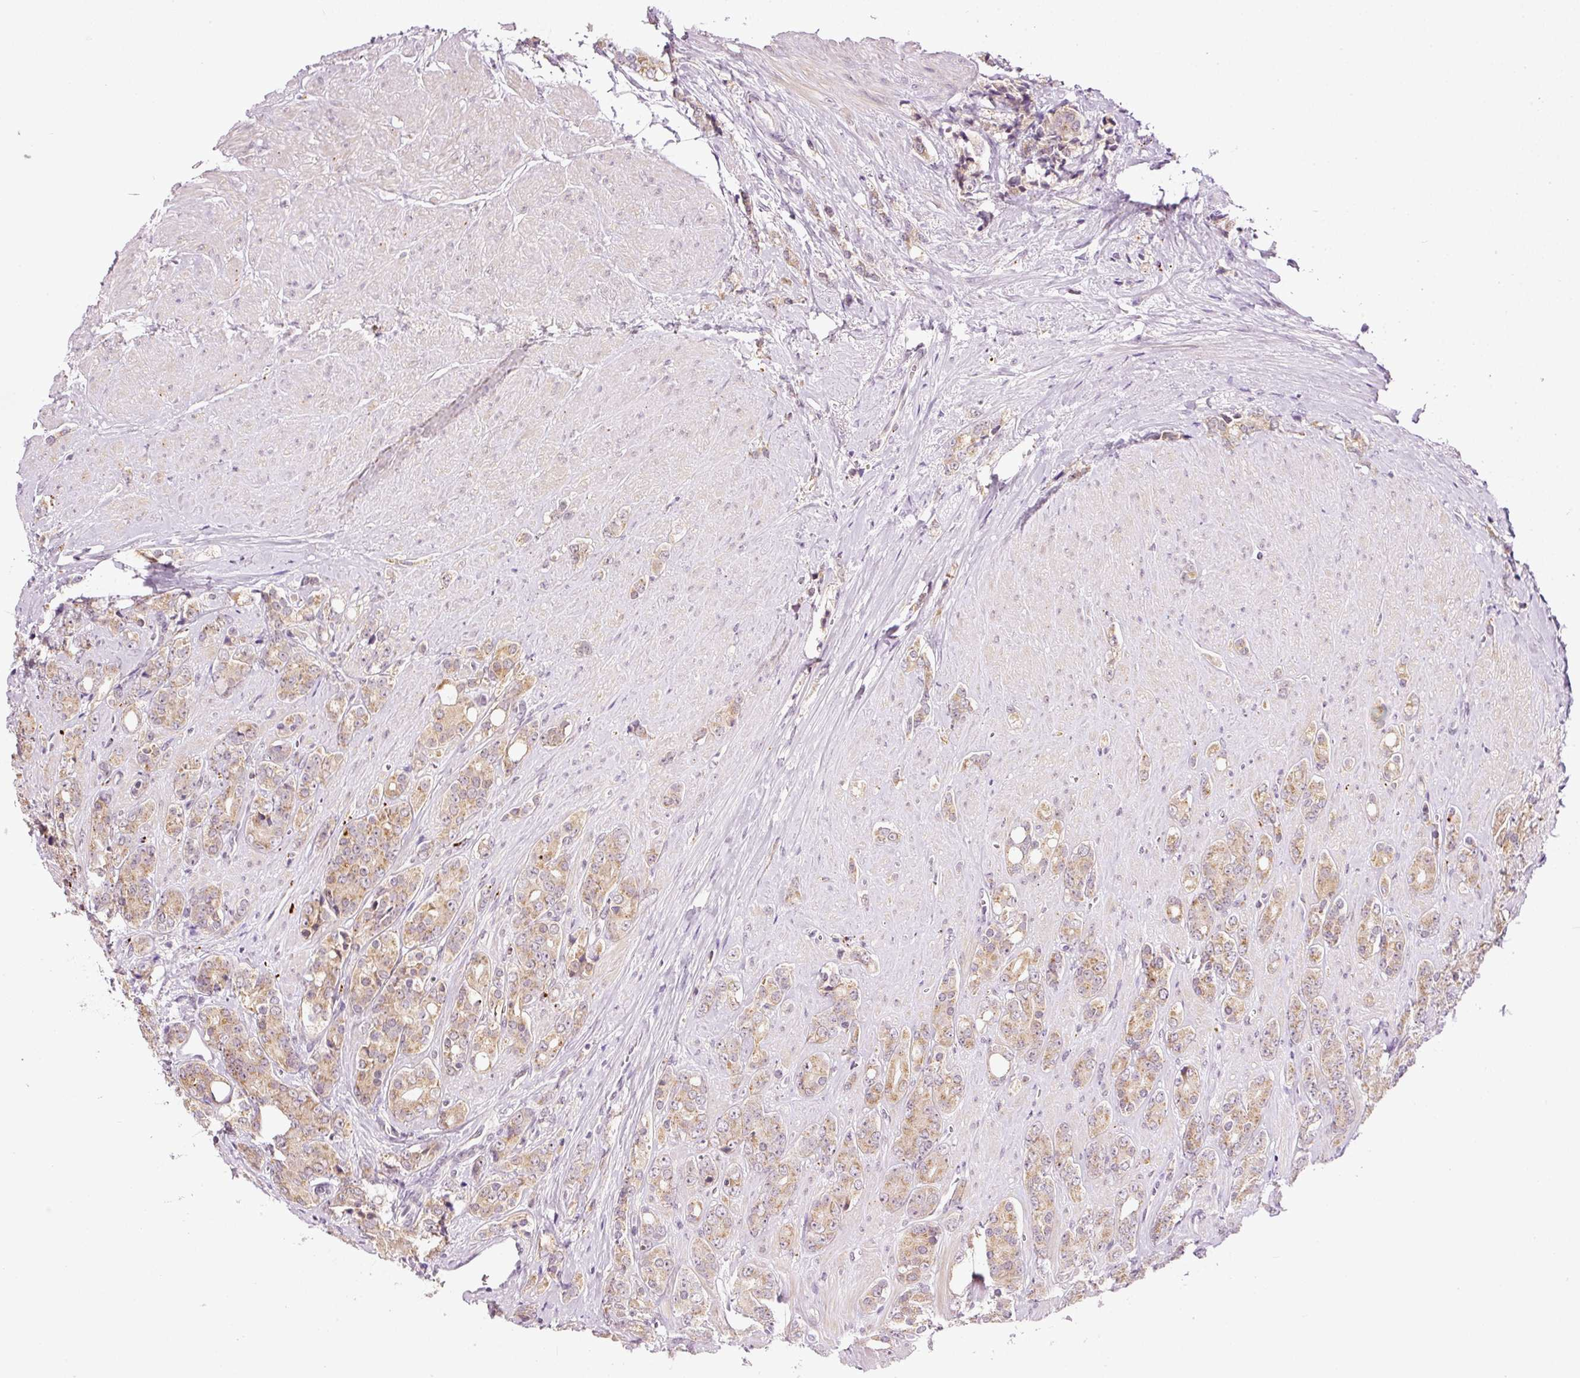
{"staining": {"intensity": "weak", "quantity": ">75%", "location": "cytoplasmic/membranous"}, "tissue": "prostate cancer", "cell_type": "Tumor cells", "image_type": "cancer", "snomed": [{"axis": "morphology", "description": "Adenocarcinoma, High grade"}, {"axis": "topography", "description": "Prostate"}], "caption": "Immunohistochemistry image of neoplastic tissue: human high-grade adenocarcinoma (prostate) stained using immunohistochemistry (IHC) displays low levels of weak protein expression localized specifically in the cytoplasmic/membranous of tumor cells, appearing as a cytoplasmic/membranous brown color.", "gene": "ZNF639", "patient": {"sex": "male", "age": 62}}